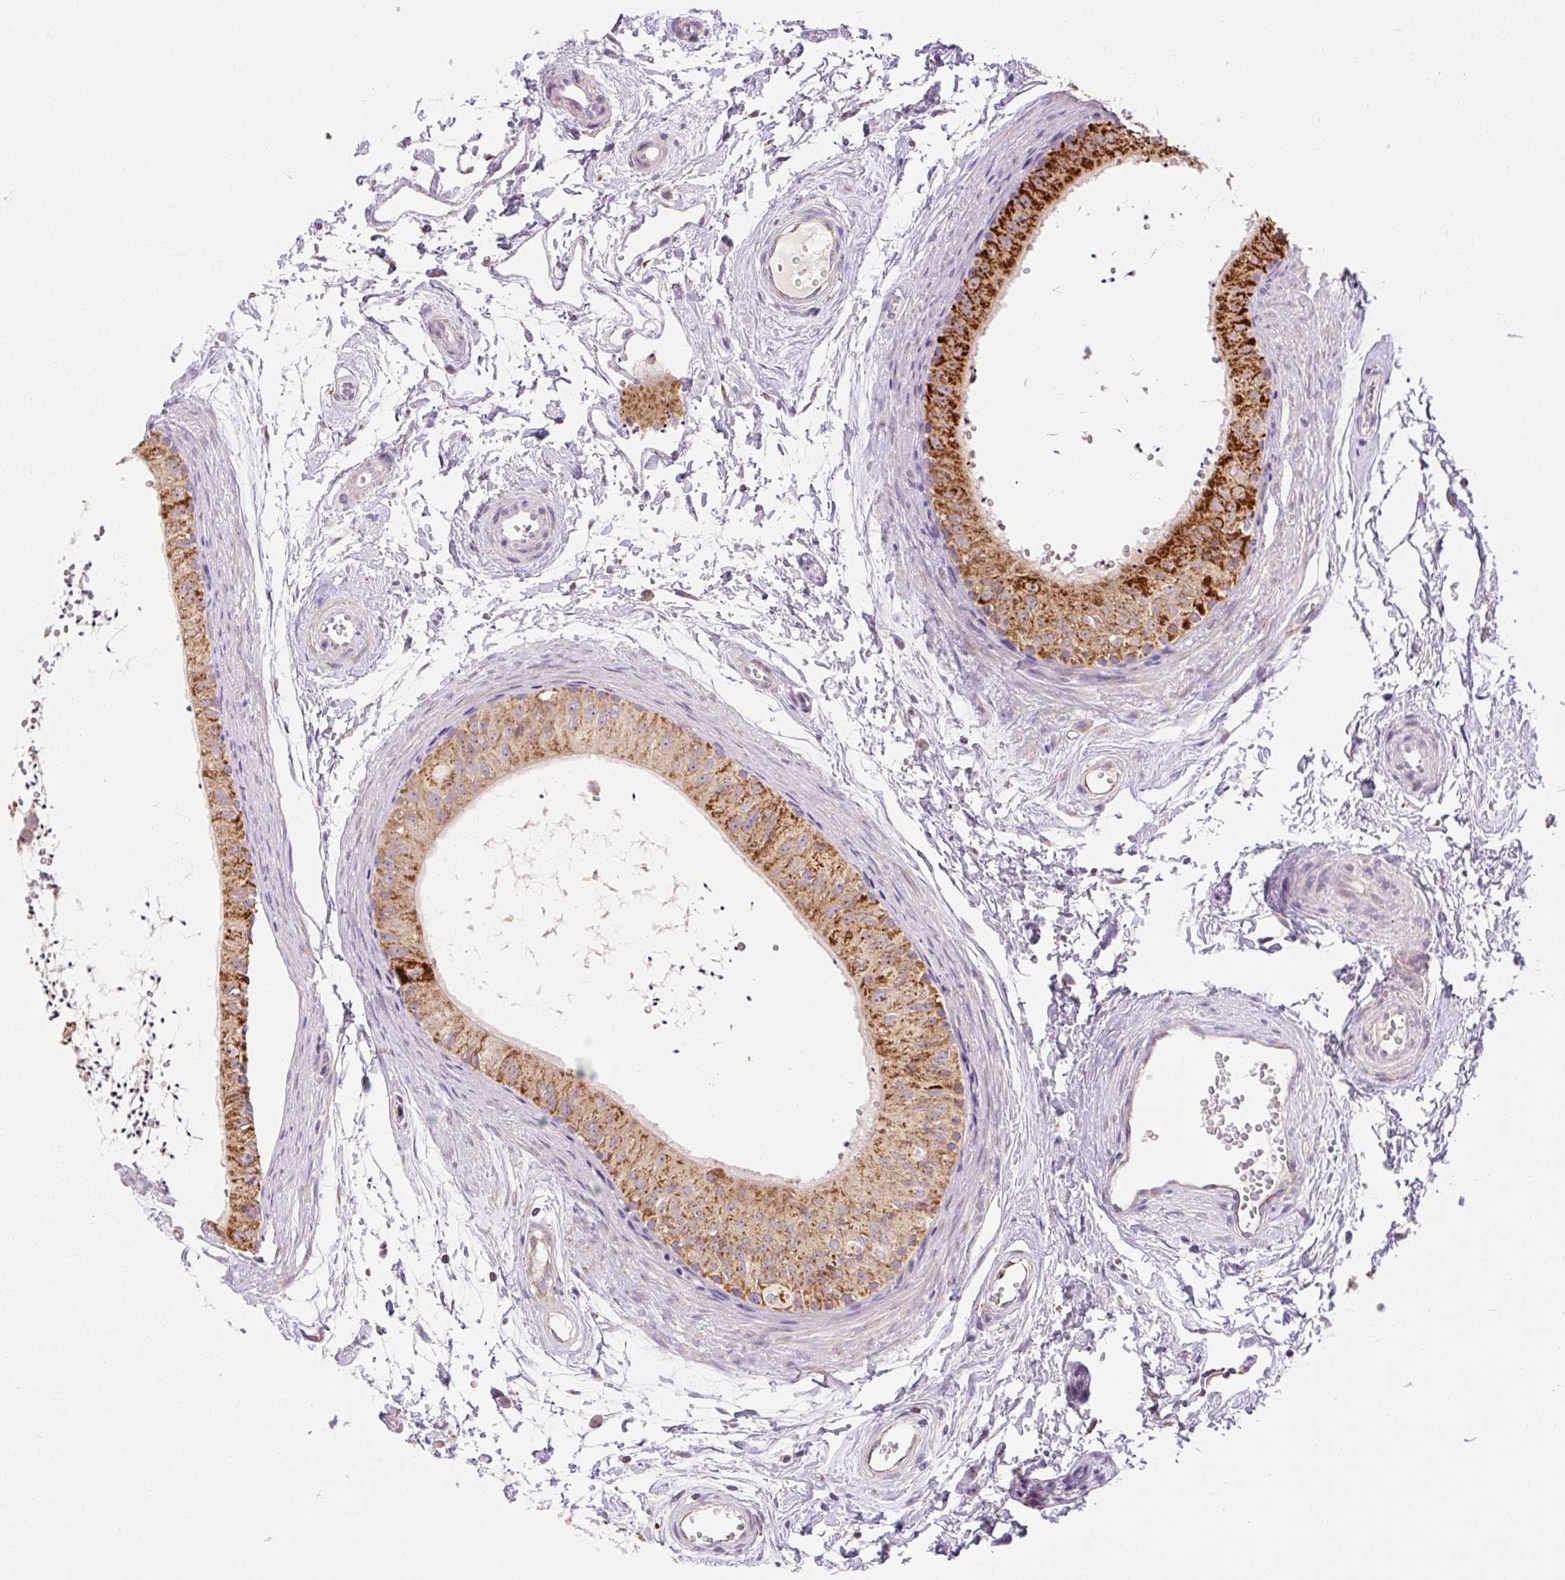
{"staining": {"intensity": "strong", "quantity": ">75%", "location": "cytoplasmic/membranous"}, "tissue": "epididymis", "cell_type": "Glandular cells", "image_type": "normal", "snomed": [{"axis": "morphology", "description": "Normal tissue, NOS"}, {"axis": "topography", "description": "Epididymis"}], "caption": "Brown immunohistochemical staining in unremarkable epididymis displays strong cytoplasmic/membranous expression in approximately >75% of glandular cells.", "gene": "GOSR2", "patient": {"sex": "male", "age": 56}}